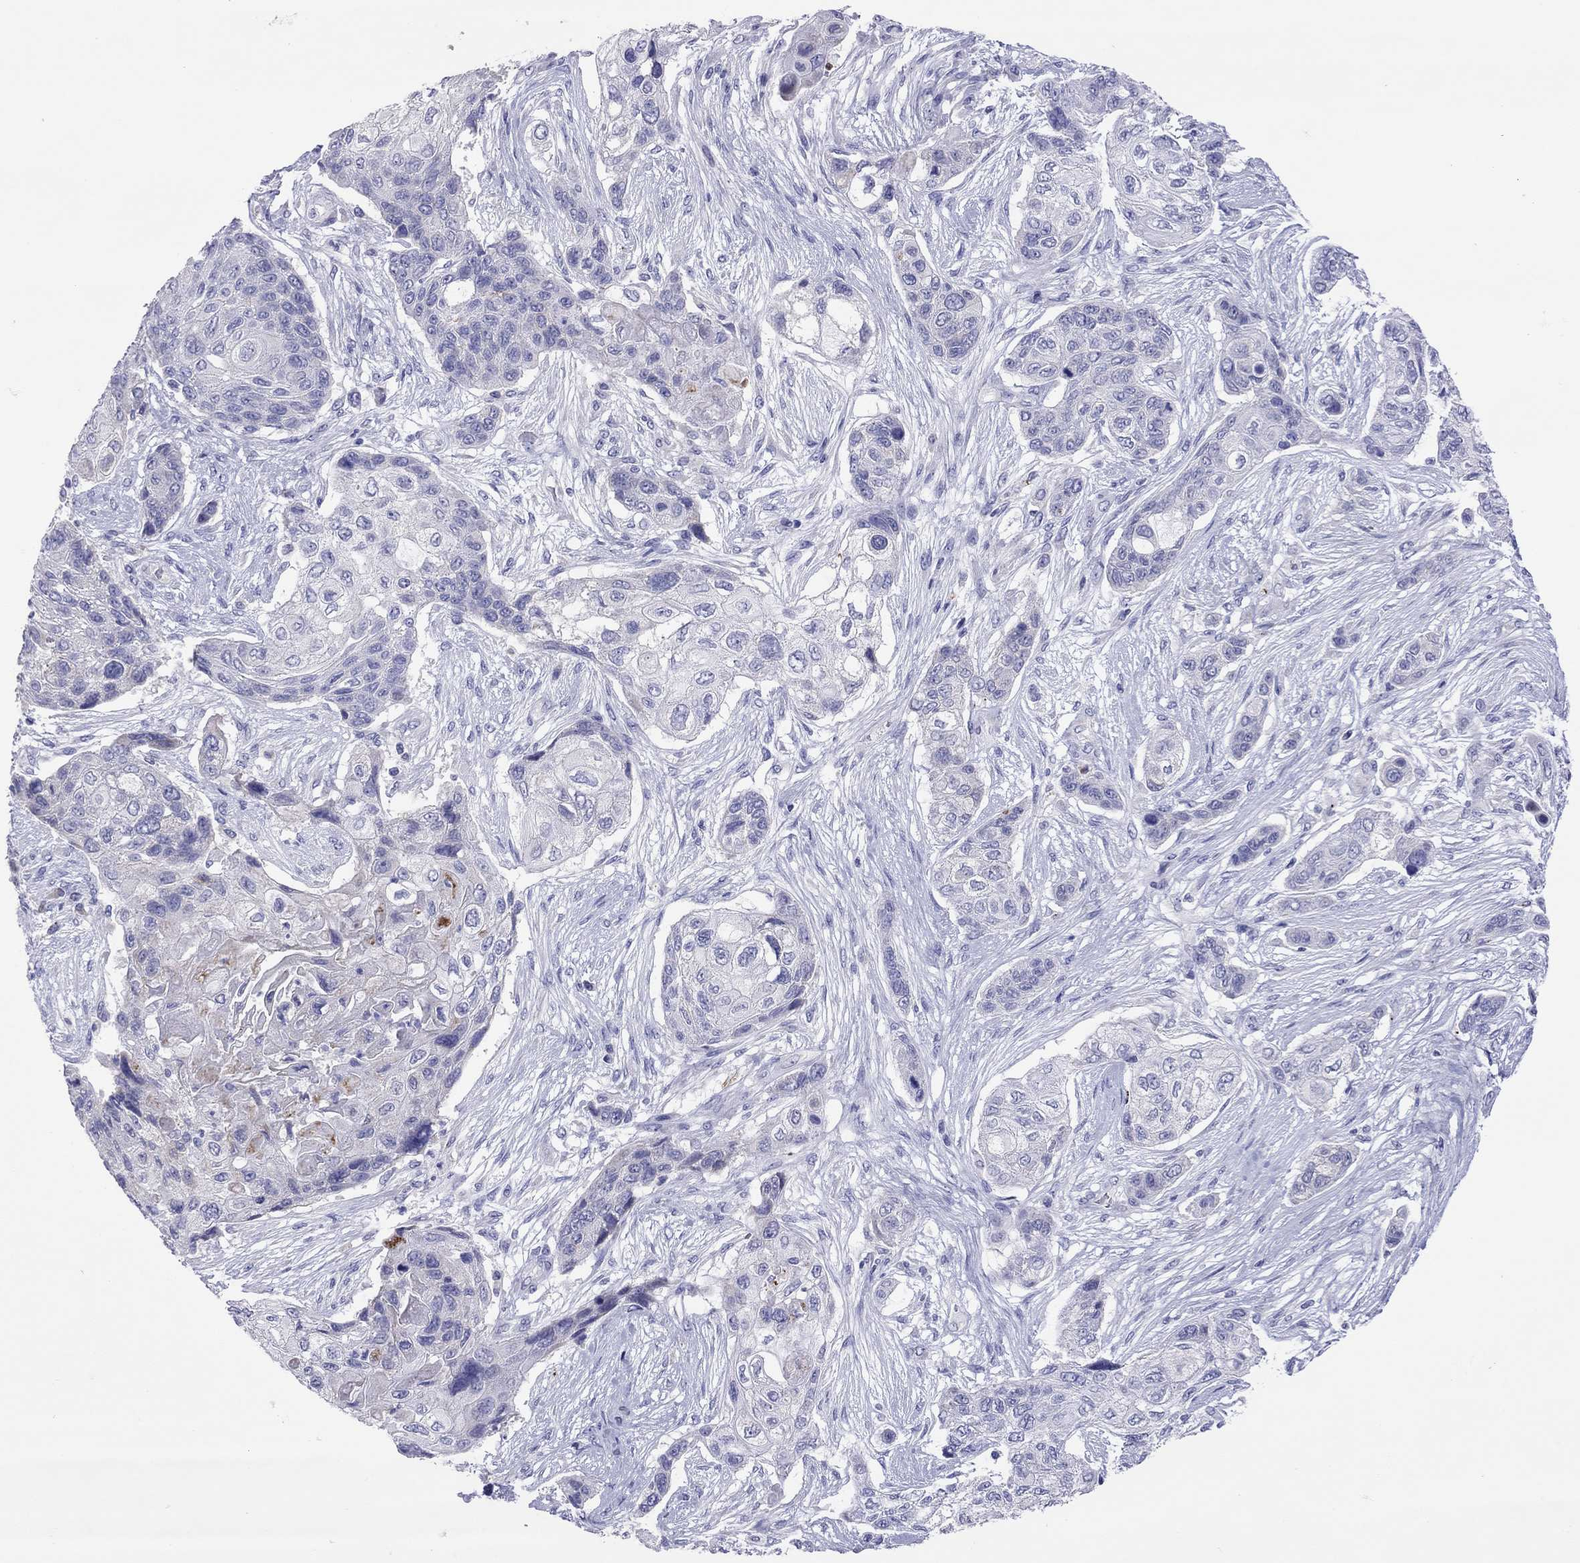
{"staining": {"intensity": "negative", "quantity": "none", "location": "none"}, "tissue": "lung cancer", "cell_type": "Tumor cells", "image_type": "cancer", "snomed": [{"axis": "morphology", "description": "Squamous cell carcinoma, NOS"}, {"axis": "topography", "description": "Lung"}], "caption": "Lung cancer was stained to show a protein in brown. There is no significant expression in tumor cells.", "gene": "COL9A1", "patient": {"sex": "male", "age": 69}}